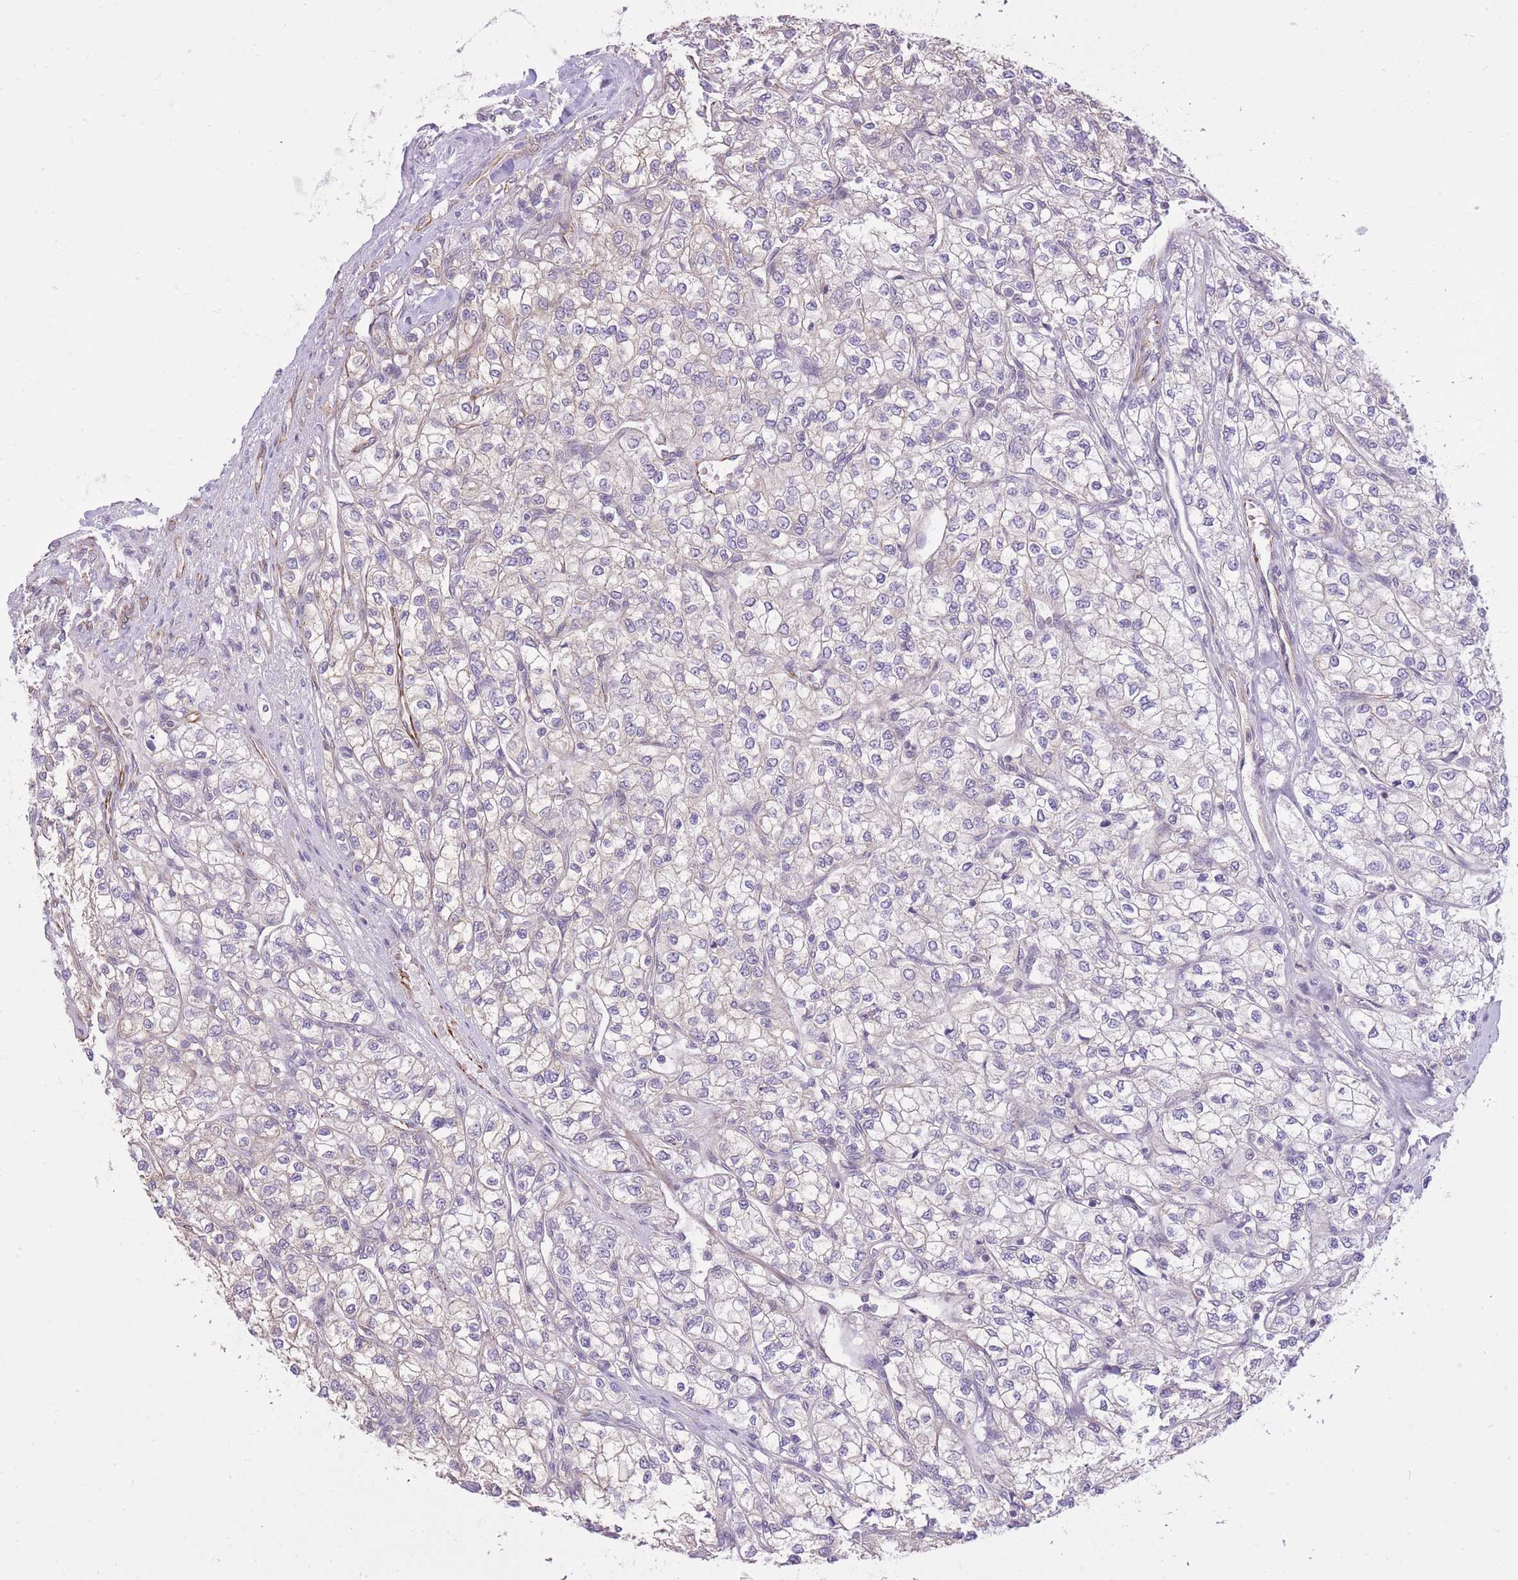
{"staining": {"intensity": "negative", "quantity": "none", "location": "none"}, "tissue": "renal cancer", "cell_type": "Tumor cells", "image_type": "cancer", "snomed": [{"axis": "morphology", "description": "Adenocarcinoma, NOS"}, {"axis": "topography", "description": "Kidney"}], "caption": "High power microscopy photomicrograph of an immunohistochemistry photomicrograph of renal cancer (adenocarcinoma), revealing no significant expression in tumor cells.", "gene": "ELL", "patient": {"sex": "male", "age": 80}}